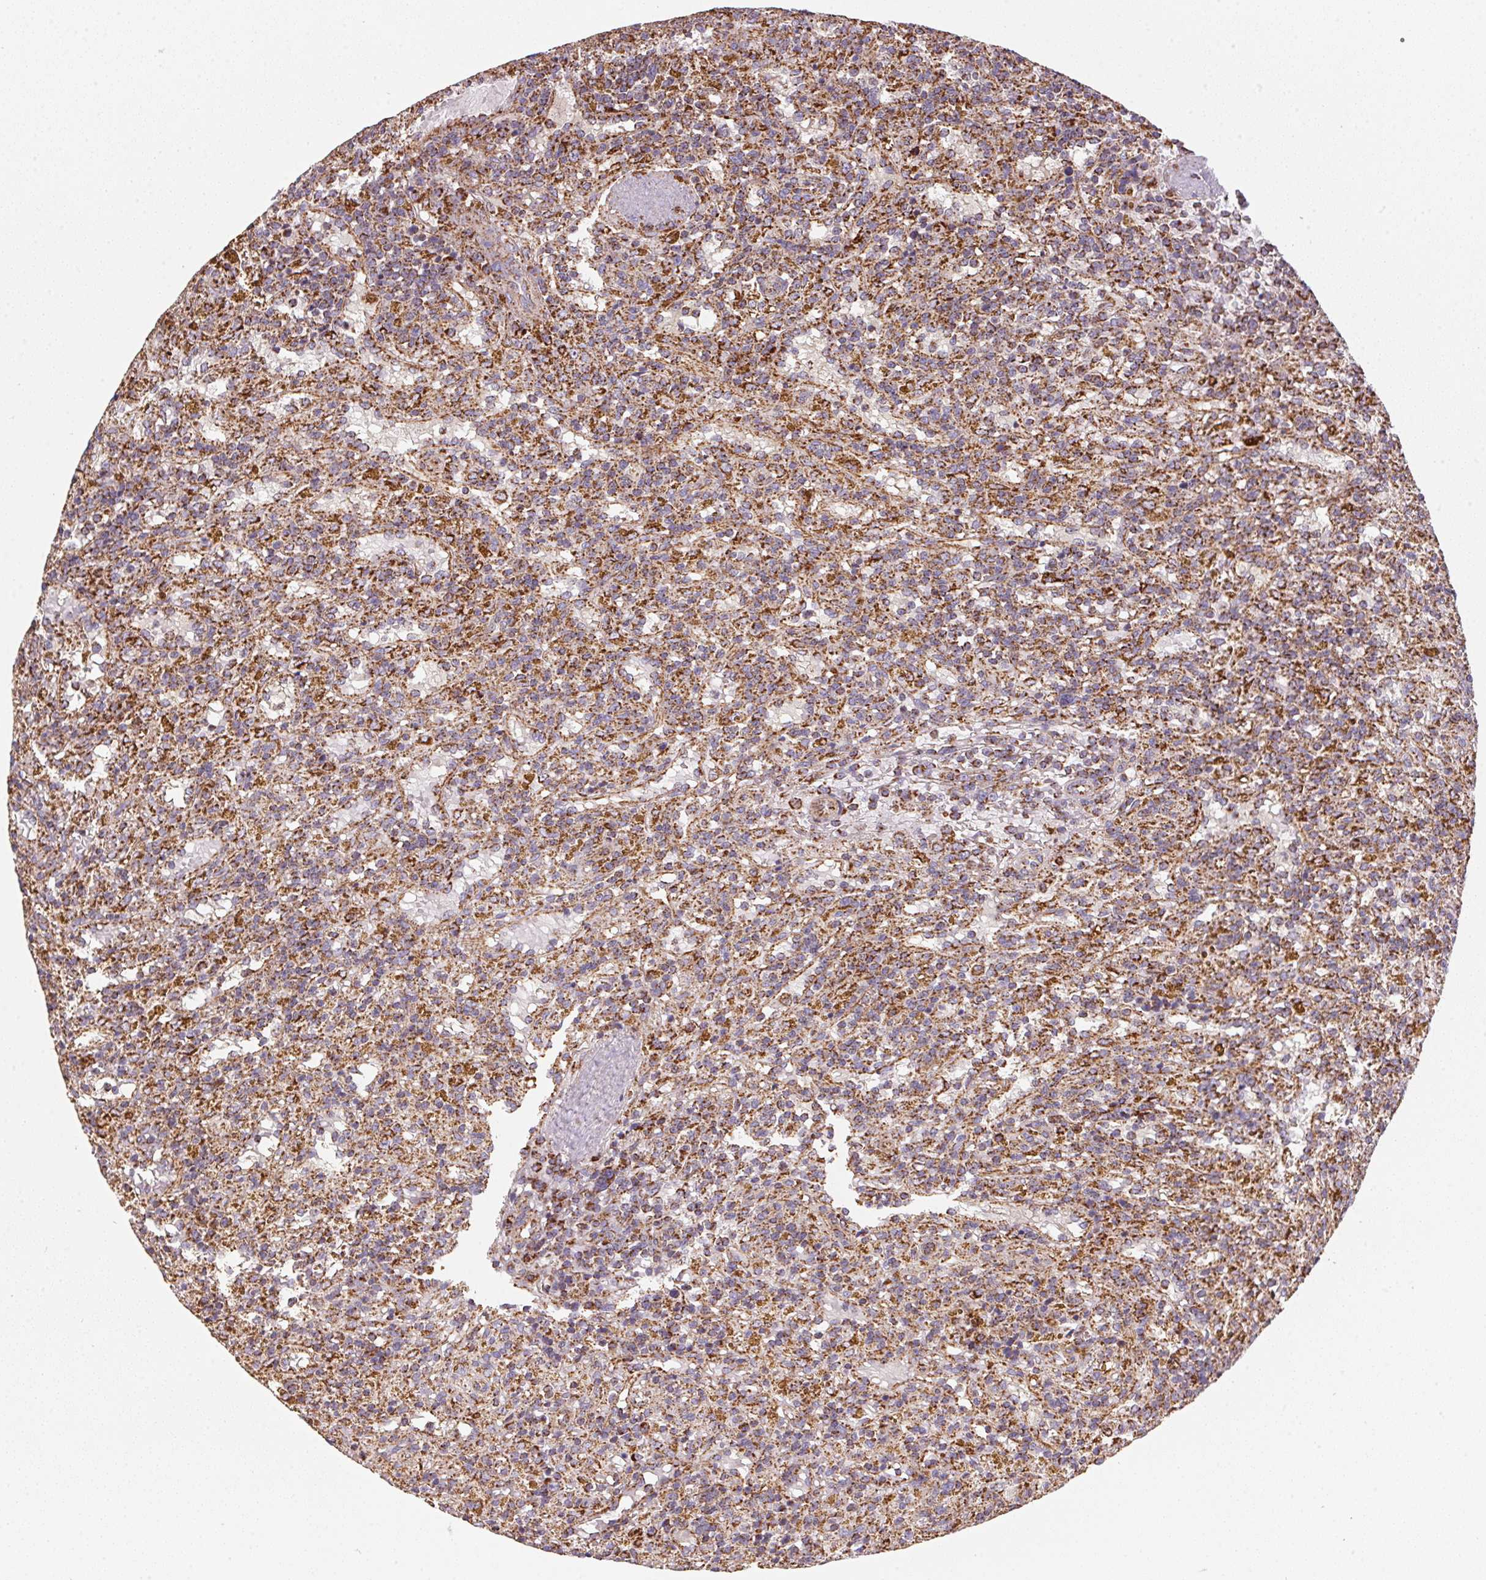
{"staining": {"intensity": "strong", "quantity": "25%-75%", "location": "cytoplasmic/membranous"}, "tissue": "lymphoma", "cell_type": "Tumor cells", "image_type": "cancer", "snomed": [{"axis": "morphology", "description": "Malignant lymphoma, non-Hodgkin's type, Low grade"}, {"axis": "topography", "description": "Spleen"}], "caption": "Lymphoma was stained to show a protein in brown. There is high levels of strong cytoplasmic/membranous staining in about 25%-75% of tumor cells.", "gene": "NDUFS2", "patient": {"sex": "female", "age": 65}}